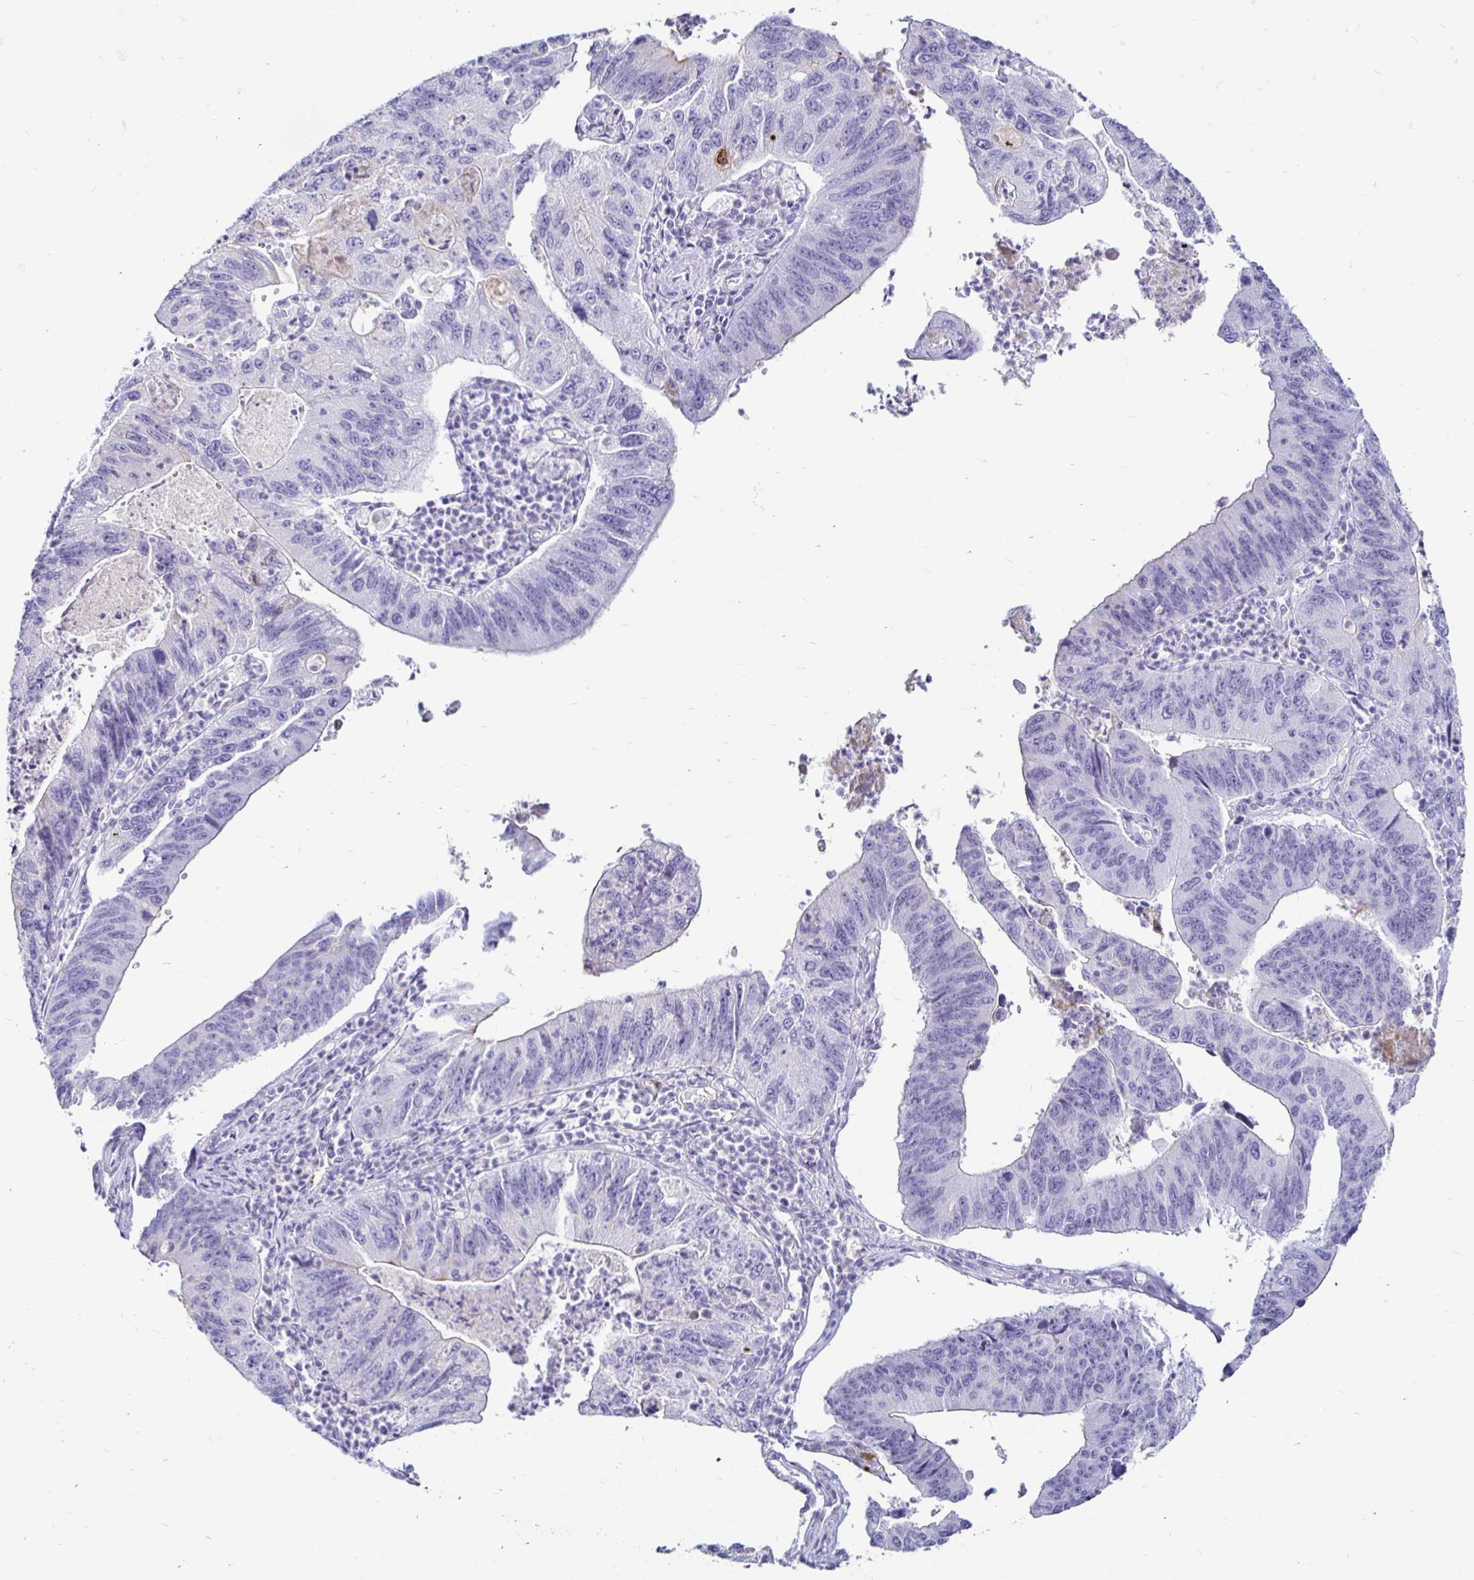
{"staining": {"intensity": "weak", "quantity": "<25%", "location": "cytoplasmic/membranous"}, "tissue": "stomach cancer", "cell_type": "Tumor cells", "image_type": "cancer", "snomed": [{"axis": "morphology", "description": "Adenocarcinoma, NOS"}, {"axis": "topography", "description": "Stomach"}], "caption": "Immunohistochemistry image of neoplastic tissue: adenocarcinoma (stomach) stained with DAB displays no significant protein expression in tumor cells.", "gene": "TIMP1", "patient": {"sex": "male", "age": 59}}